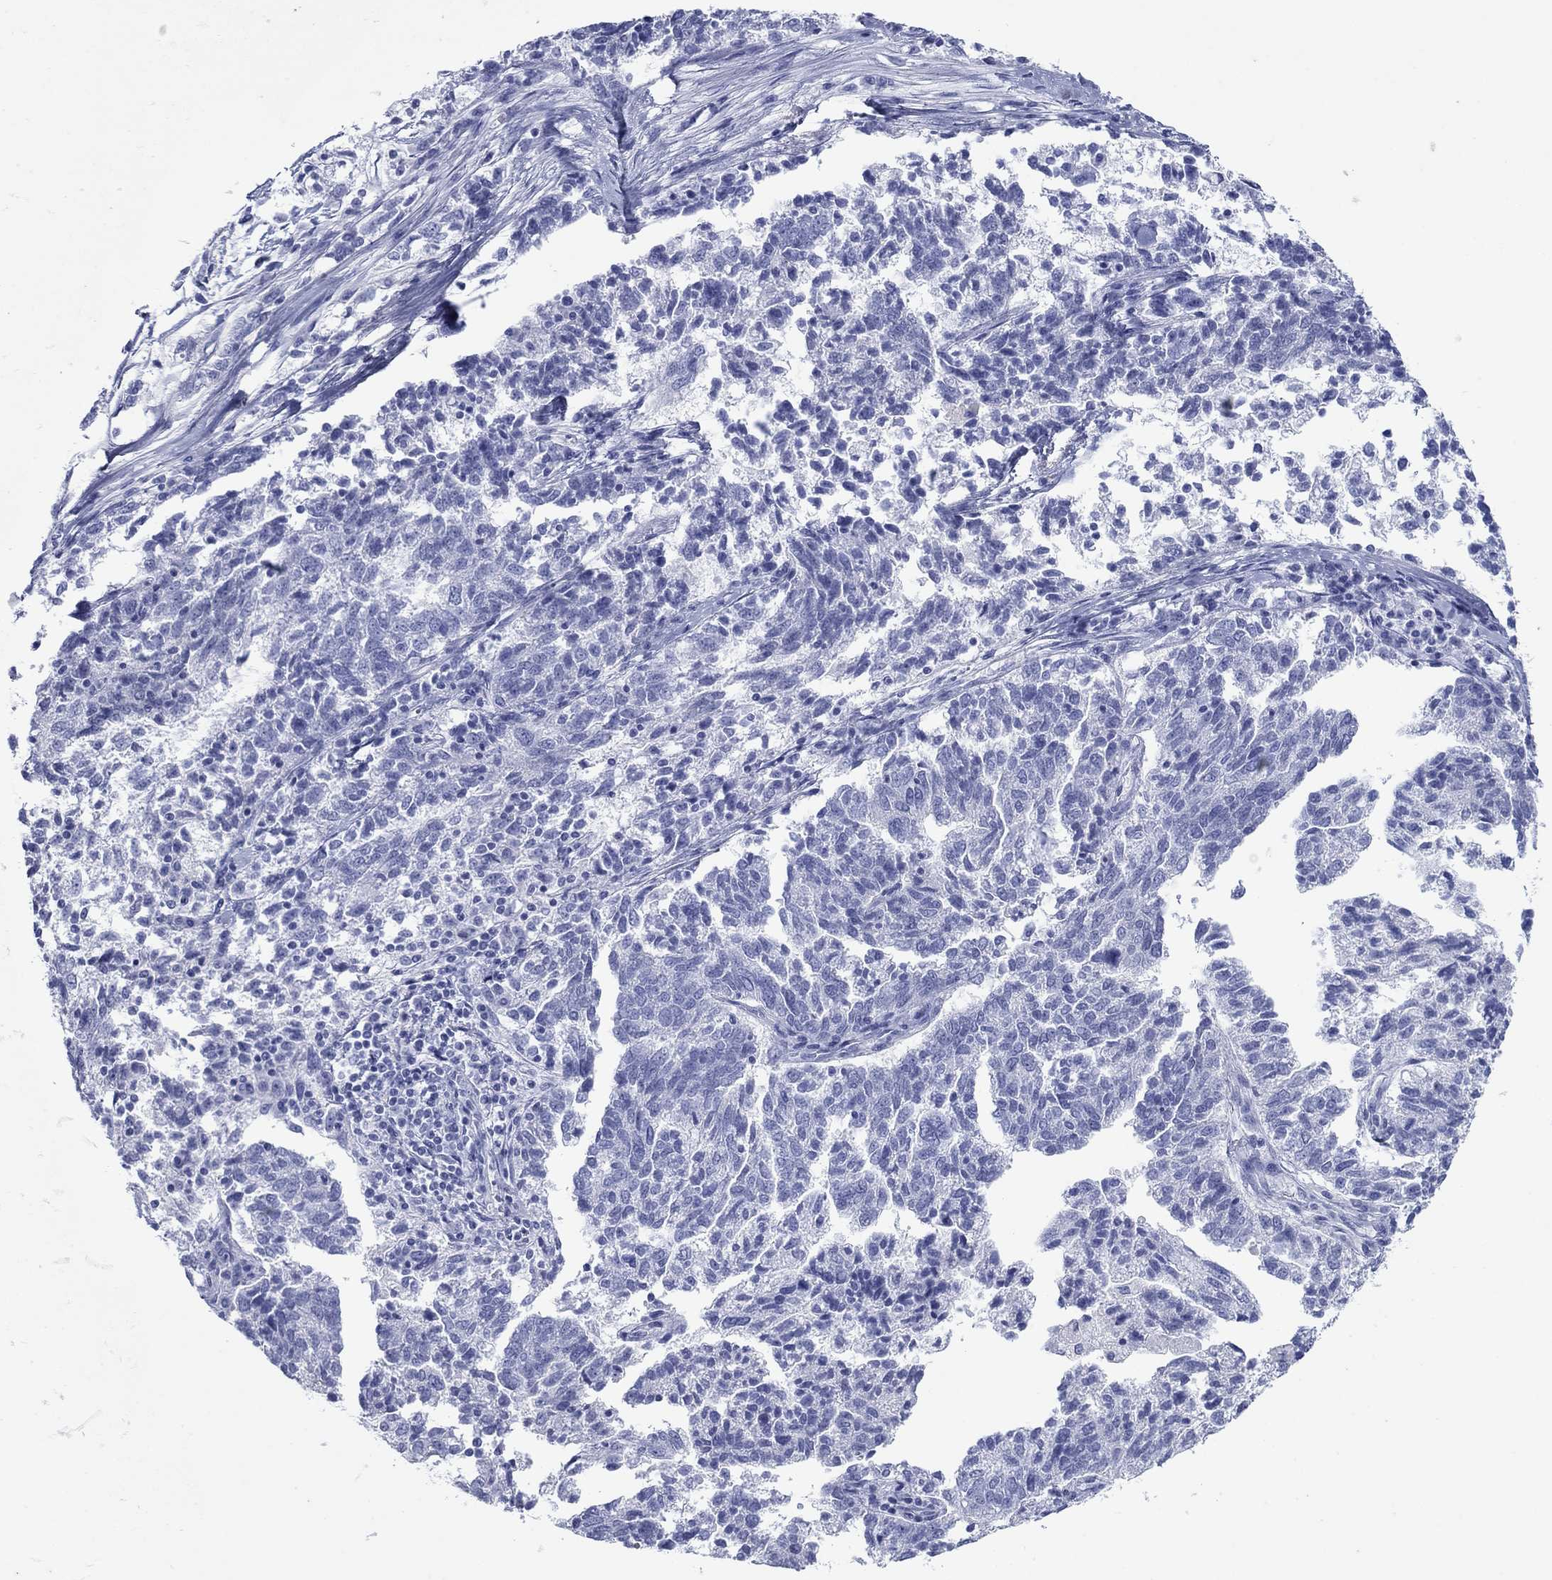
{"staining": {"intensity": "negative", "quantity": "none", "location": "none"}, "tissue": "ovarian cancer", "cell_type": "Tumor cells", "image_type": "cancer", "snomed": [{"axis": "morphology", "description": "Cystadenocarcinoma, serous, NOS"}, {"axis": "topography", "description": "Ovary"}], "caption": "This is an IHC histopathology image of human ovarian cancer (serous cystadenocarcinoma). There is no positivity in tumor cells.", "gene": "ATP4A", "patient": {"sex": "female", "age": 71}}